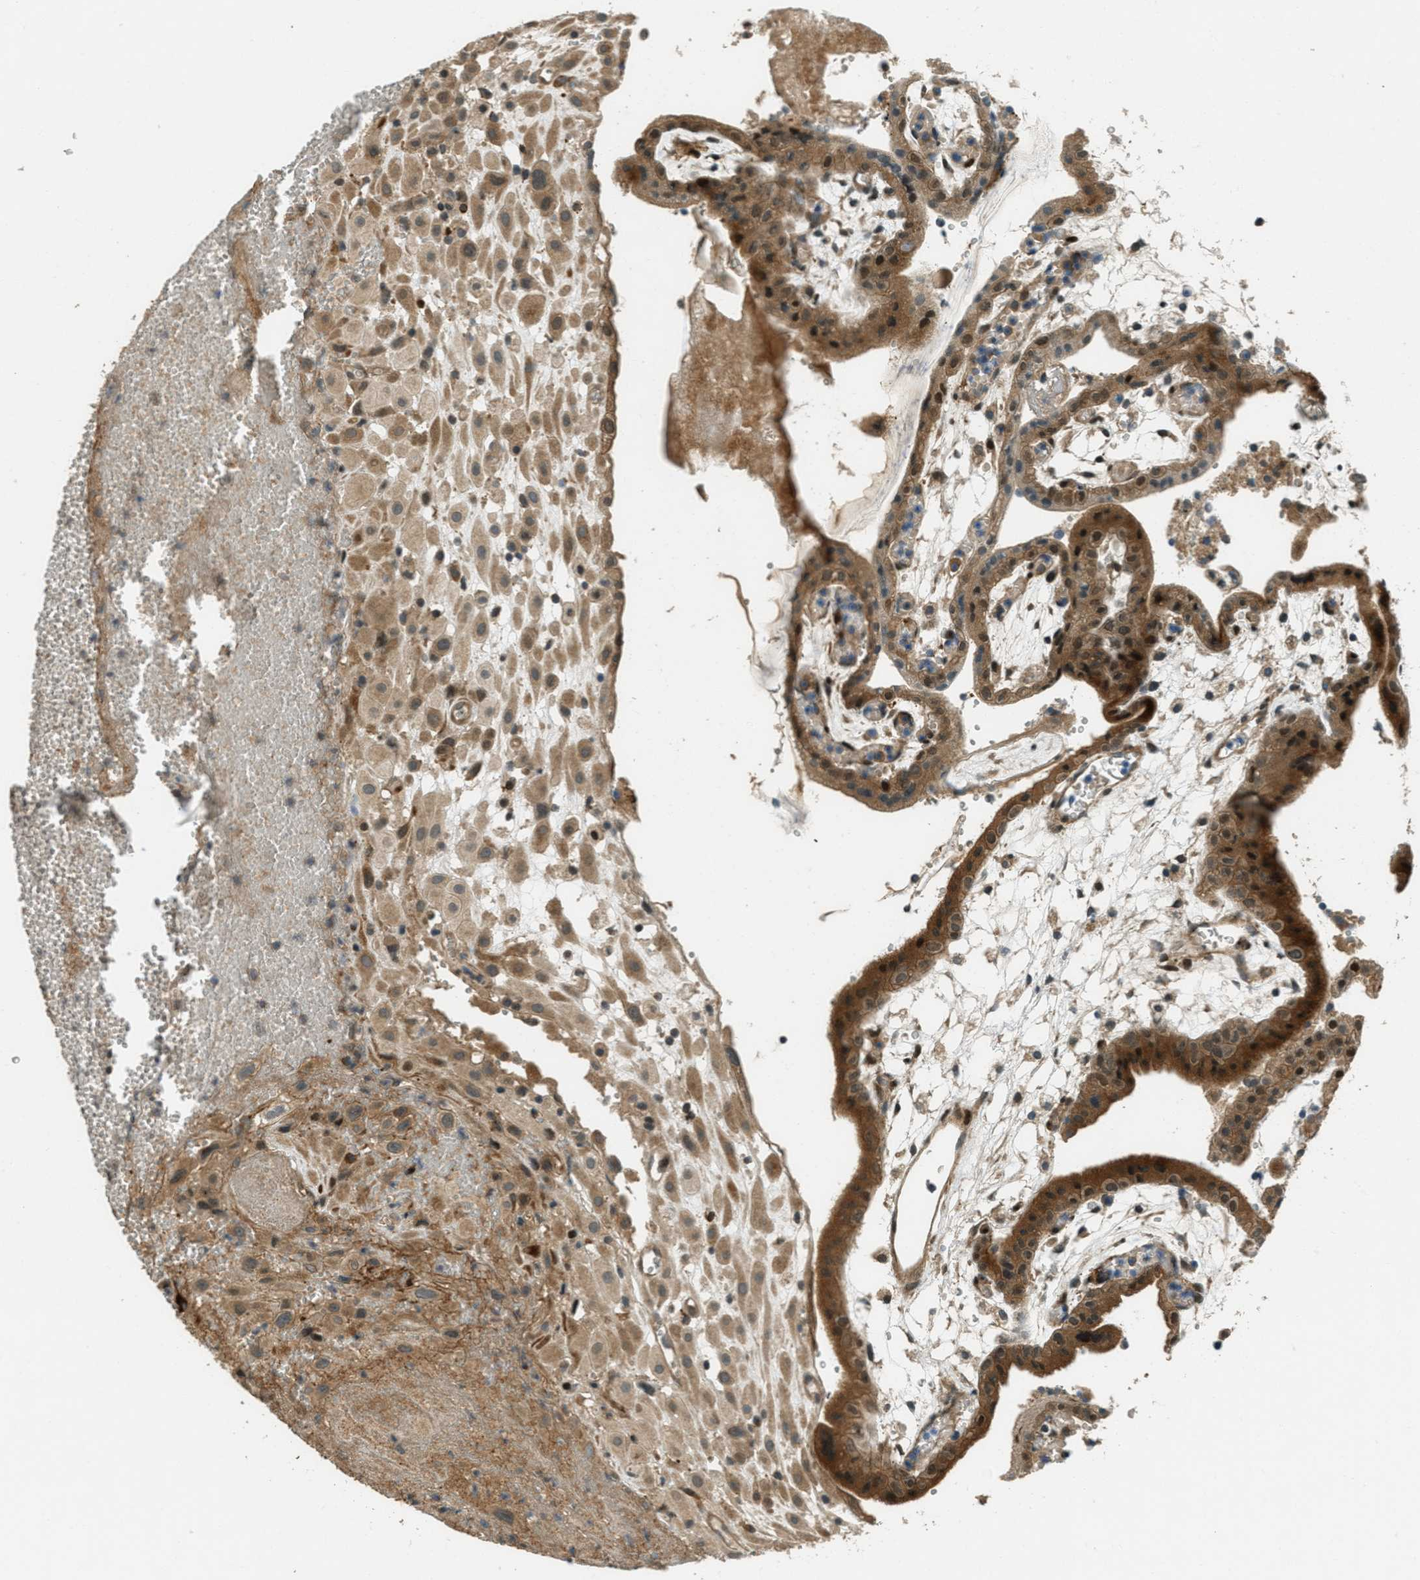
{"staining": {"intensity": "moderate", "quantity": ">75%", "location": "cytoplasmic/membranous"}, "tissue": "placenta", "cell_type": "Decidual cells", "image_type": "normal", "snomed": [{"axis": "morphology", "description": "Normal tissue, NOS"}, {"axis": "topography", "description": "Placenta"}], "caption": "Protein staining of unremarkable placenta reveals moderate cytoplasmic/membranous positivity in about >75% of decidual cells.", "gene": "PTPN23", "patient": {"sex": "female", "age": 18}}